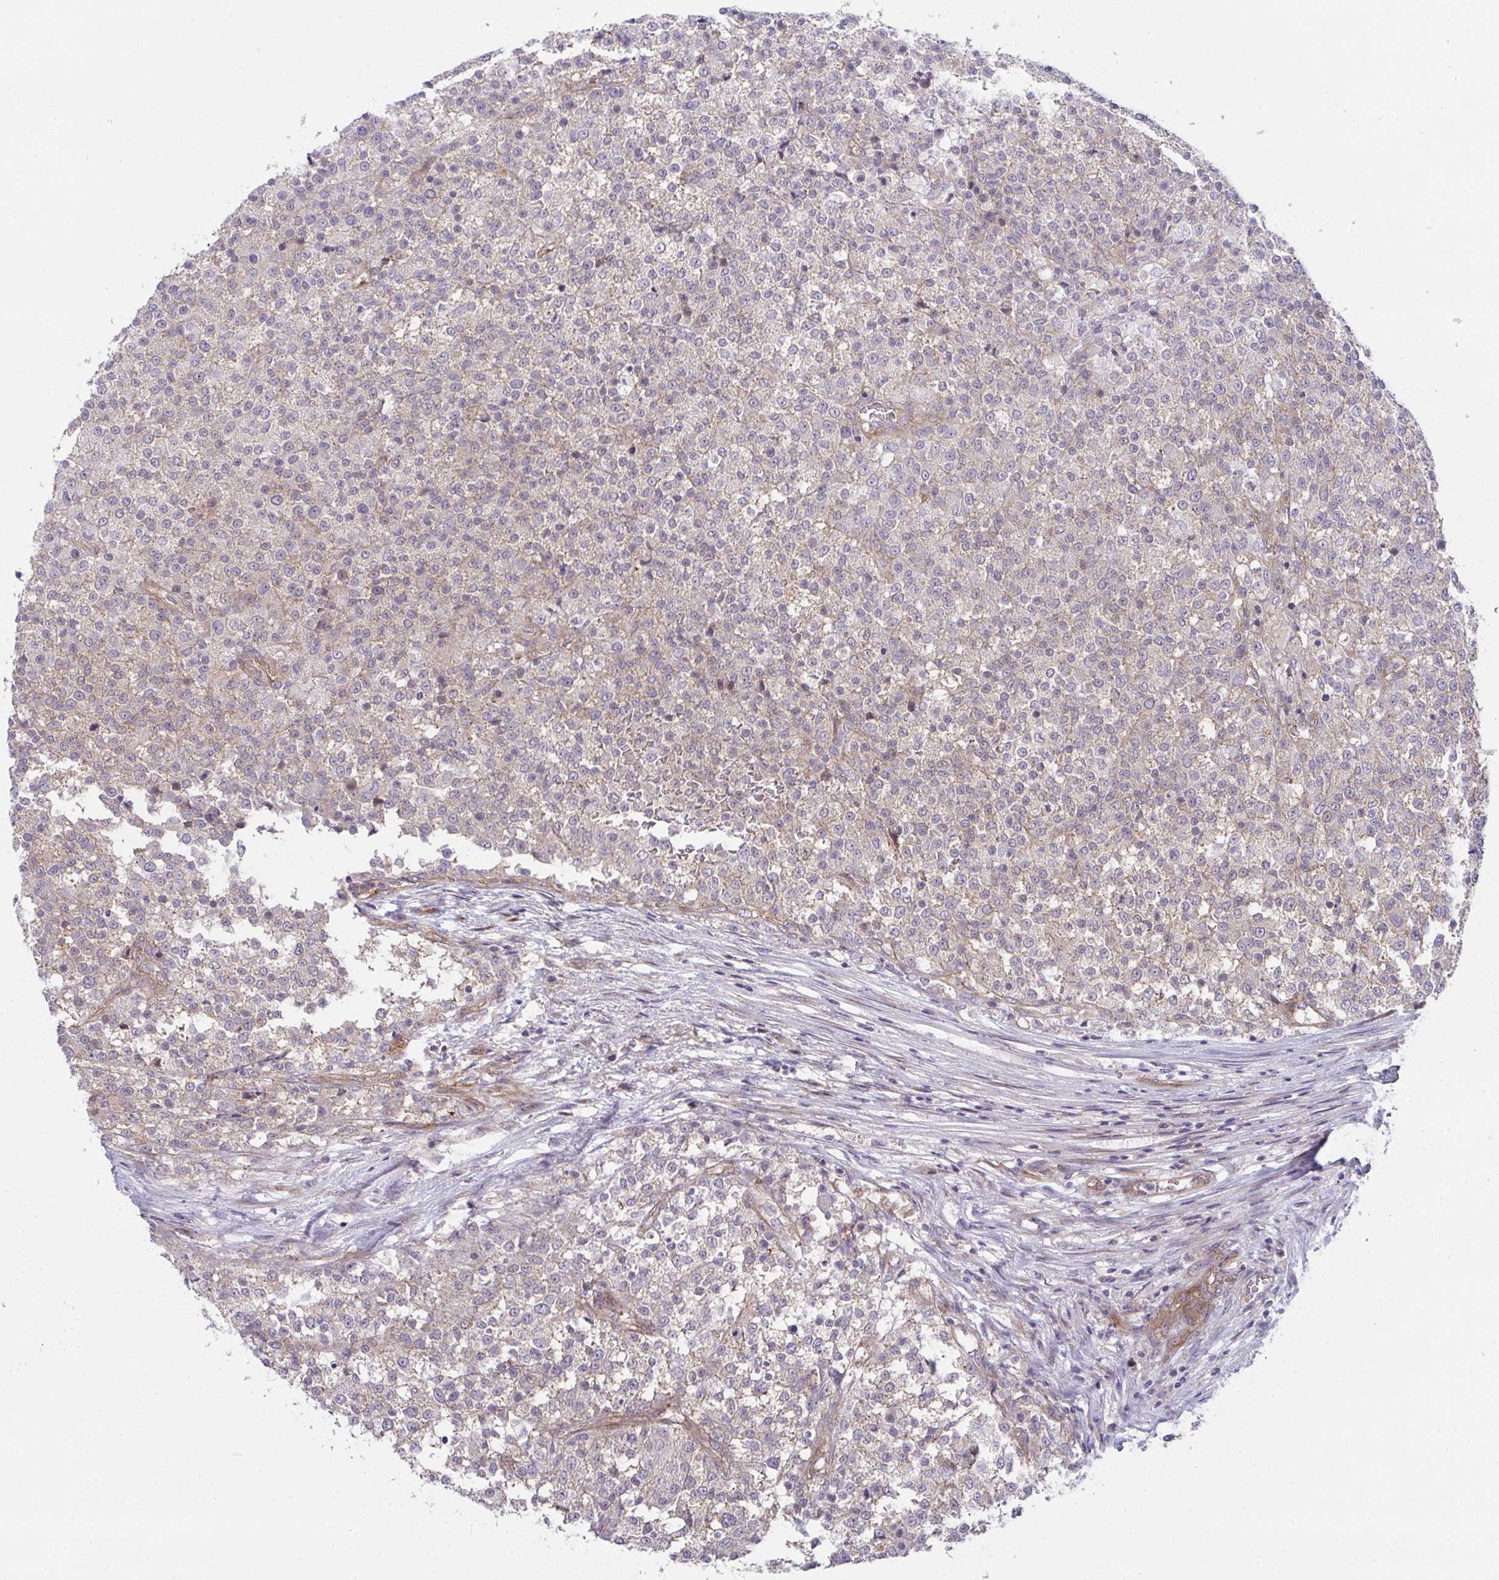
{"staining": {"intensity": "negative", "quantity": "none", "location": "none"}, "tissue": "testis cancer", "cell_type": "Tumor cells", "image_type": "cancer", "snomed": [{"axis": "morphology", "description": "Seminoma, NOS"}, {"axis": "topography", "description": "Testis"}], "caption": "Immunohistochemistry (IHC) of human seminoma (testis) shows no expression in tumor cells. (Stains: DAB immunohistochemistry (IHC) with hematoxylin counter stain, Microscopy: brightfield microscopy at high magnification).", "gene": "CASP9", "patient": {"sex": "male", "age": 59}}